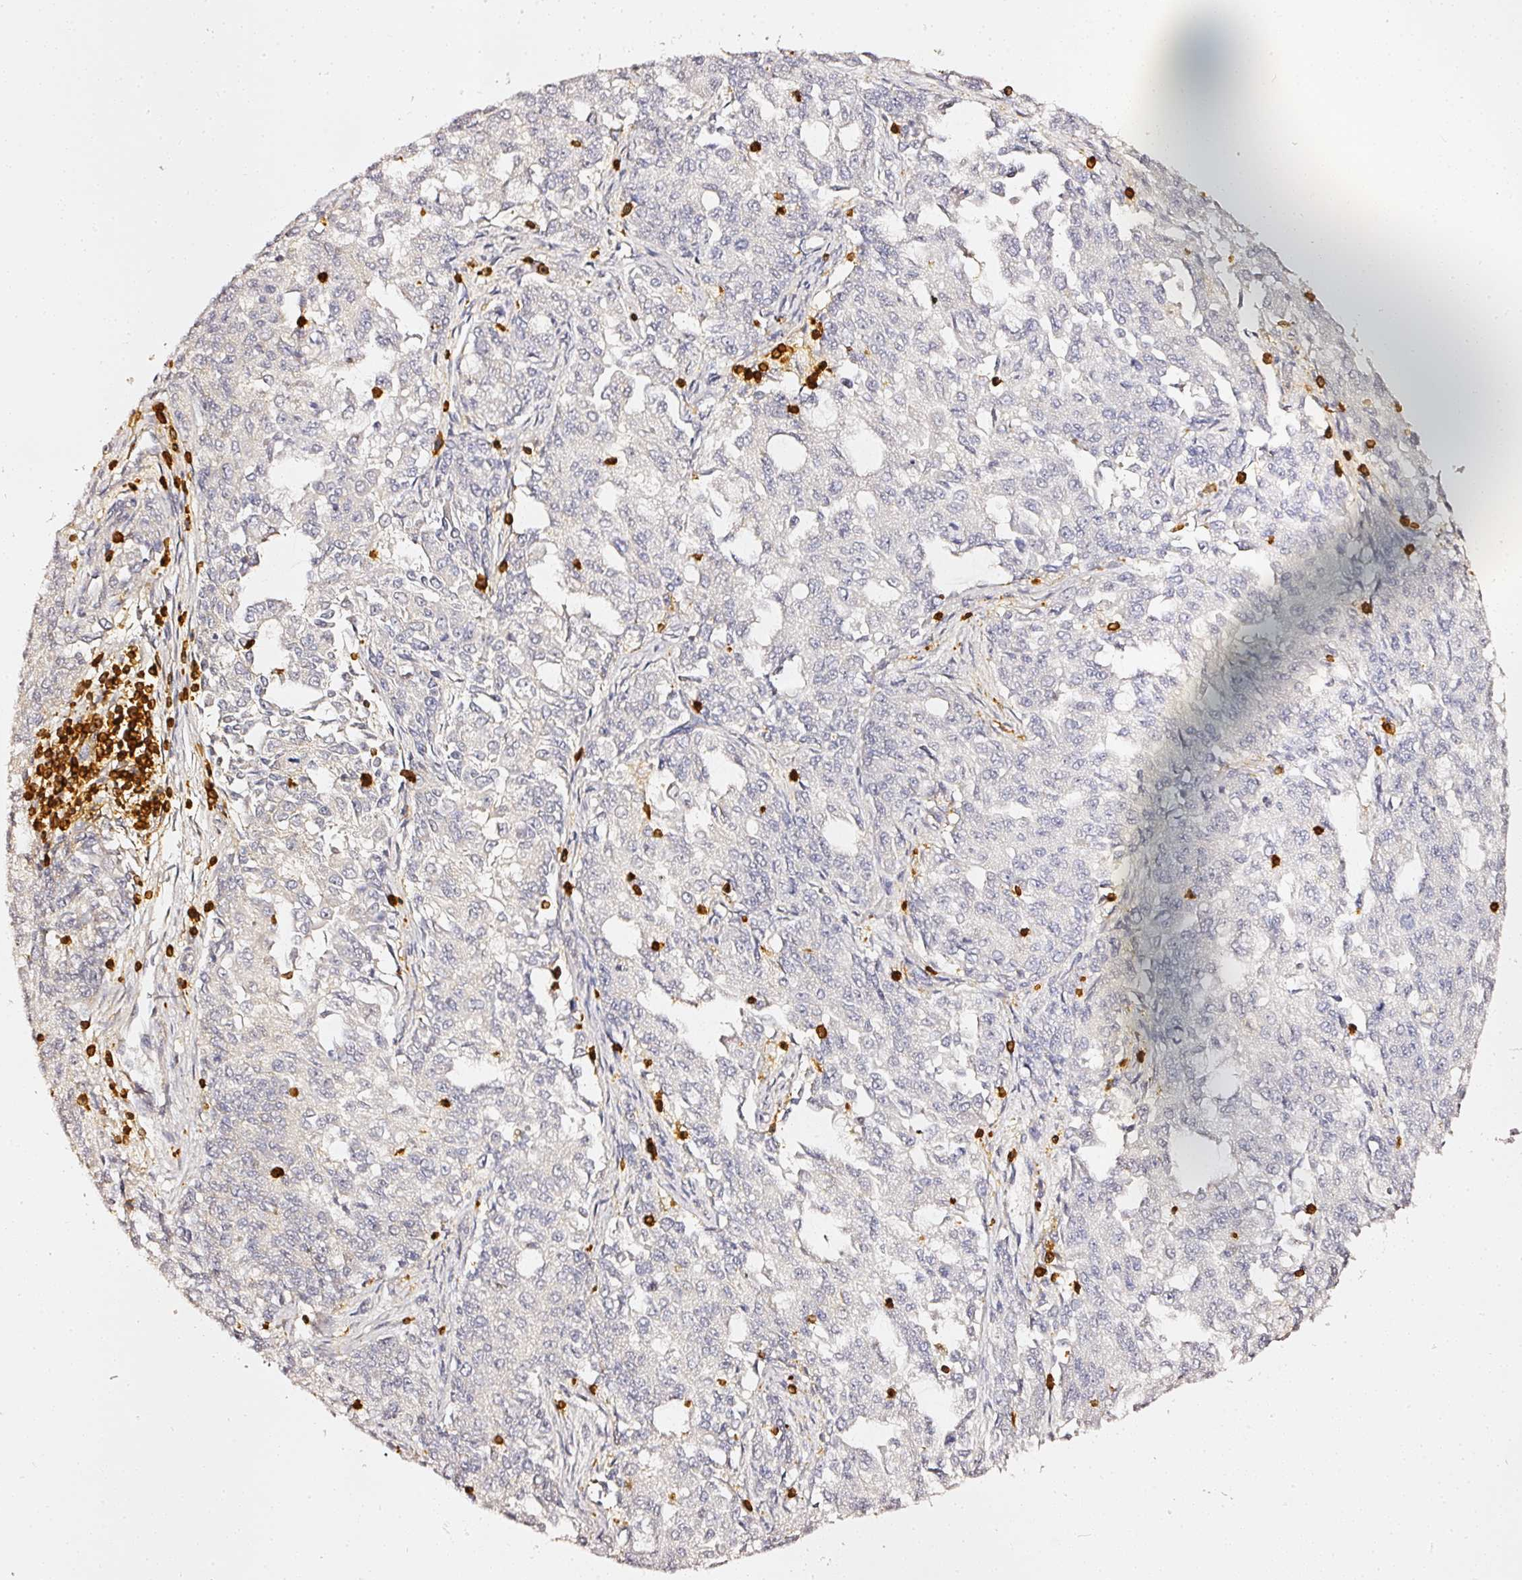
{"staining": {"intensity": "negative", "quantity": "none", "location": "none"}, "tissue": "endometrial cancer", "cell_type": "Tumor cells", "image_type": "cancer", "snomed": [{"axis": "morphology", "description": "Adenocarcinoma, NOS"}, {"axis": "topography", "description": "Endometrium"}], "caption": "The IHC micrograph has no significant staining in tumor cells of endometrial cancer tissue.", "gene": "EVL", "patient": {"sex": "female", "age": 50}}